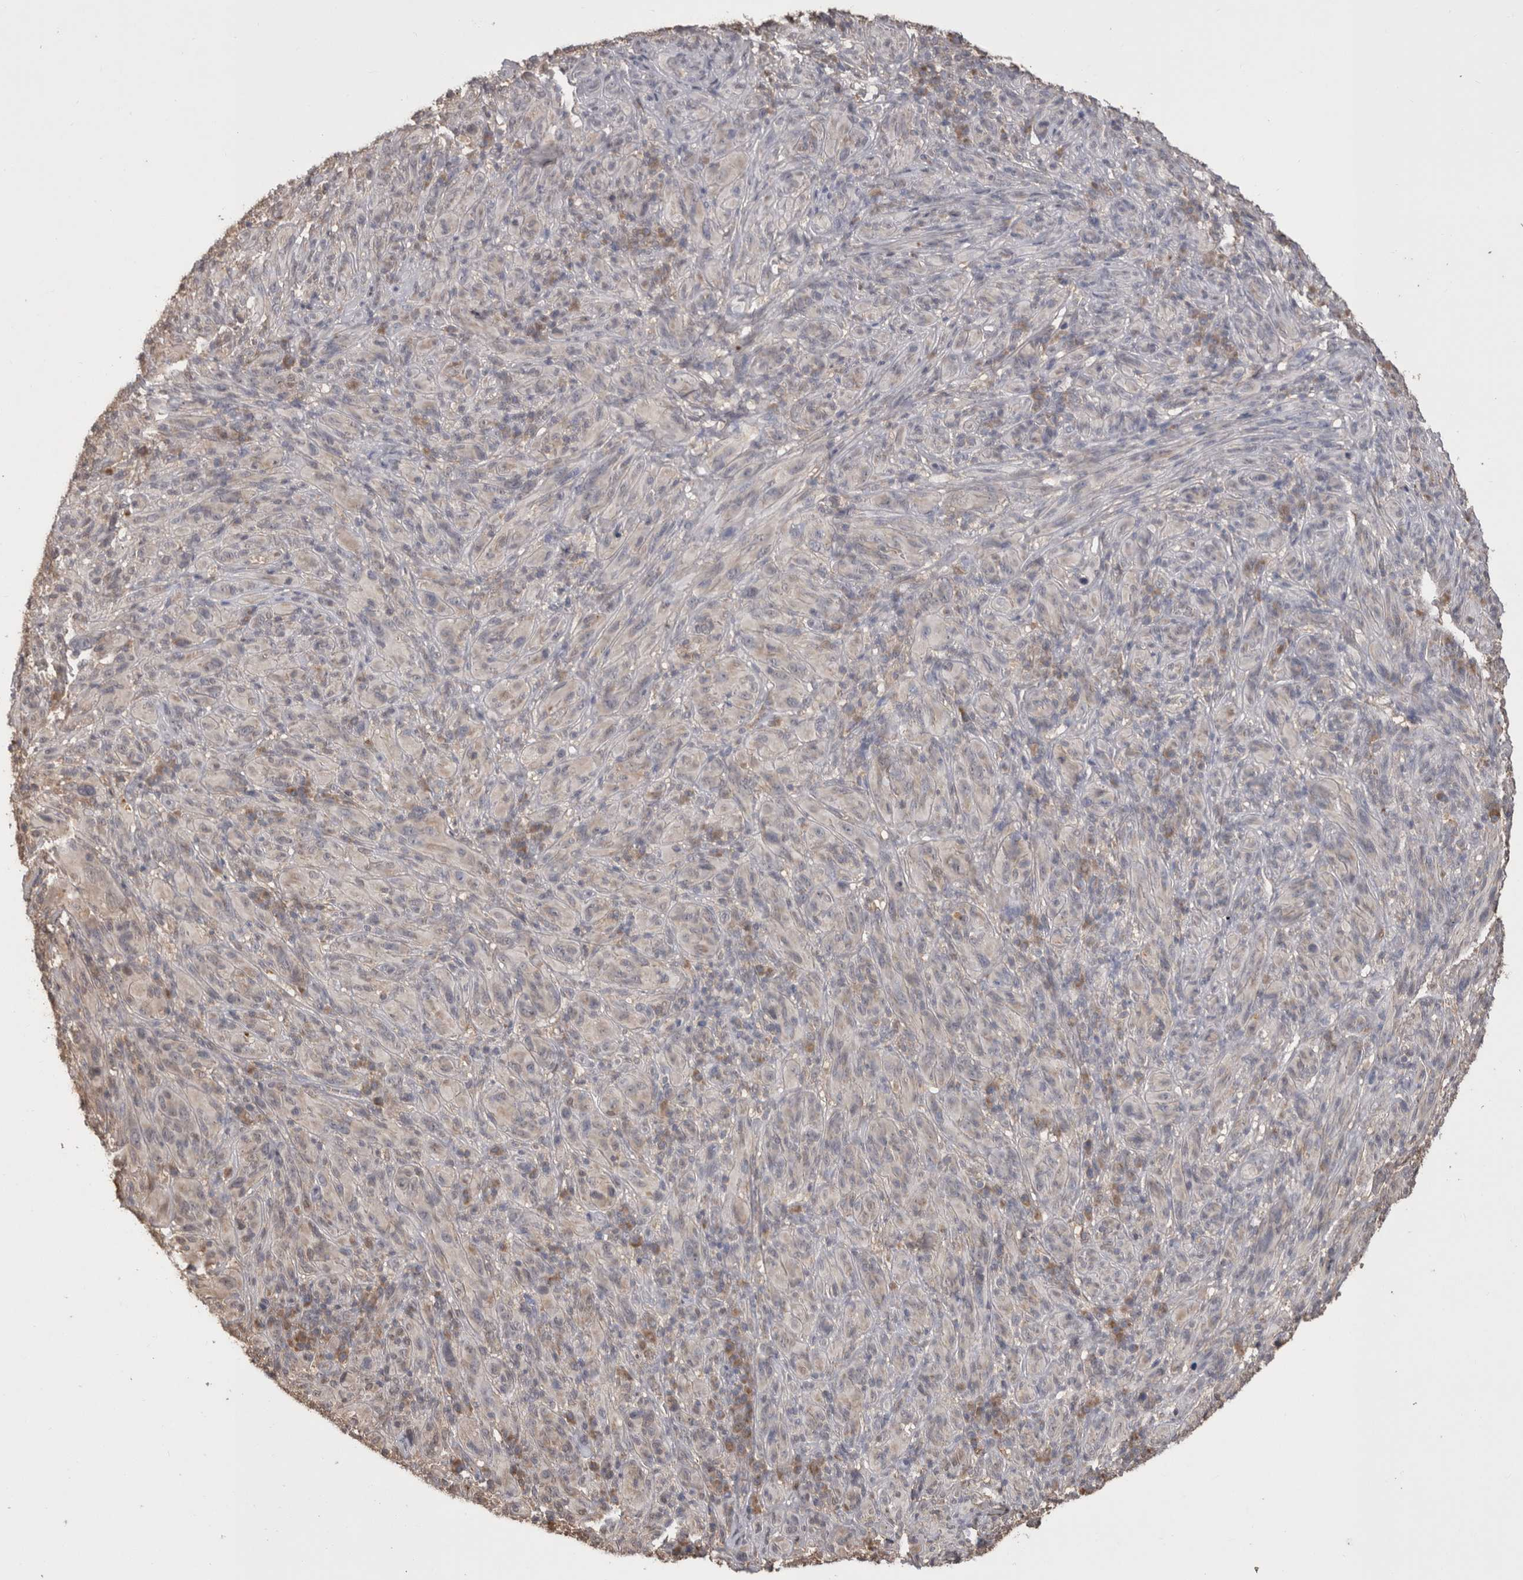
{"staining": {"intensity": "negative", "quantity": "none", "location": "none"}, "tissue": "melanoma", "cell_type": "Tumor cells", "image_type": "cancer", "snomed": [{"axis": "morphology", "description": "Malignant melanoma, NOS"}, {"axis": "topography", "description": "Skin of head"}], "caption": "Tumor cells are negative for protein expression in human malignant melanoma.", "gene": "PREP", "patient": {"sex": "male", "age": 96}}